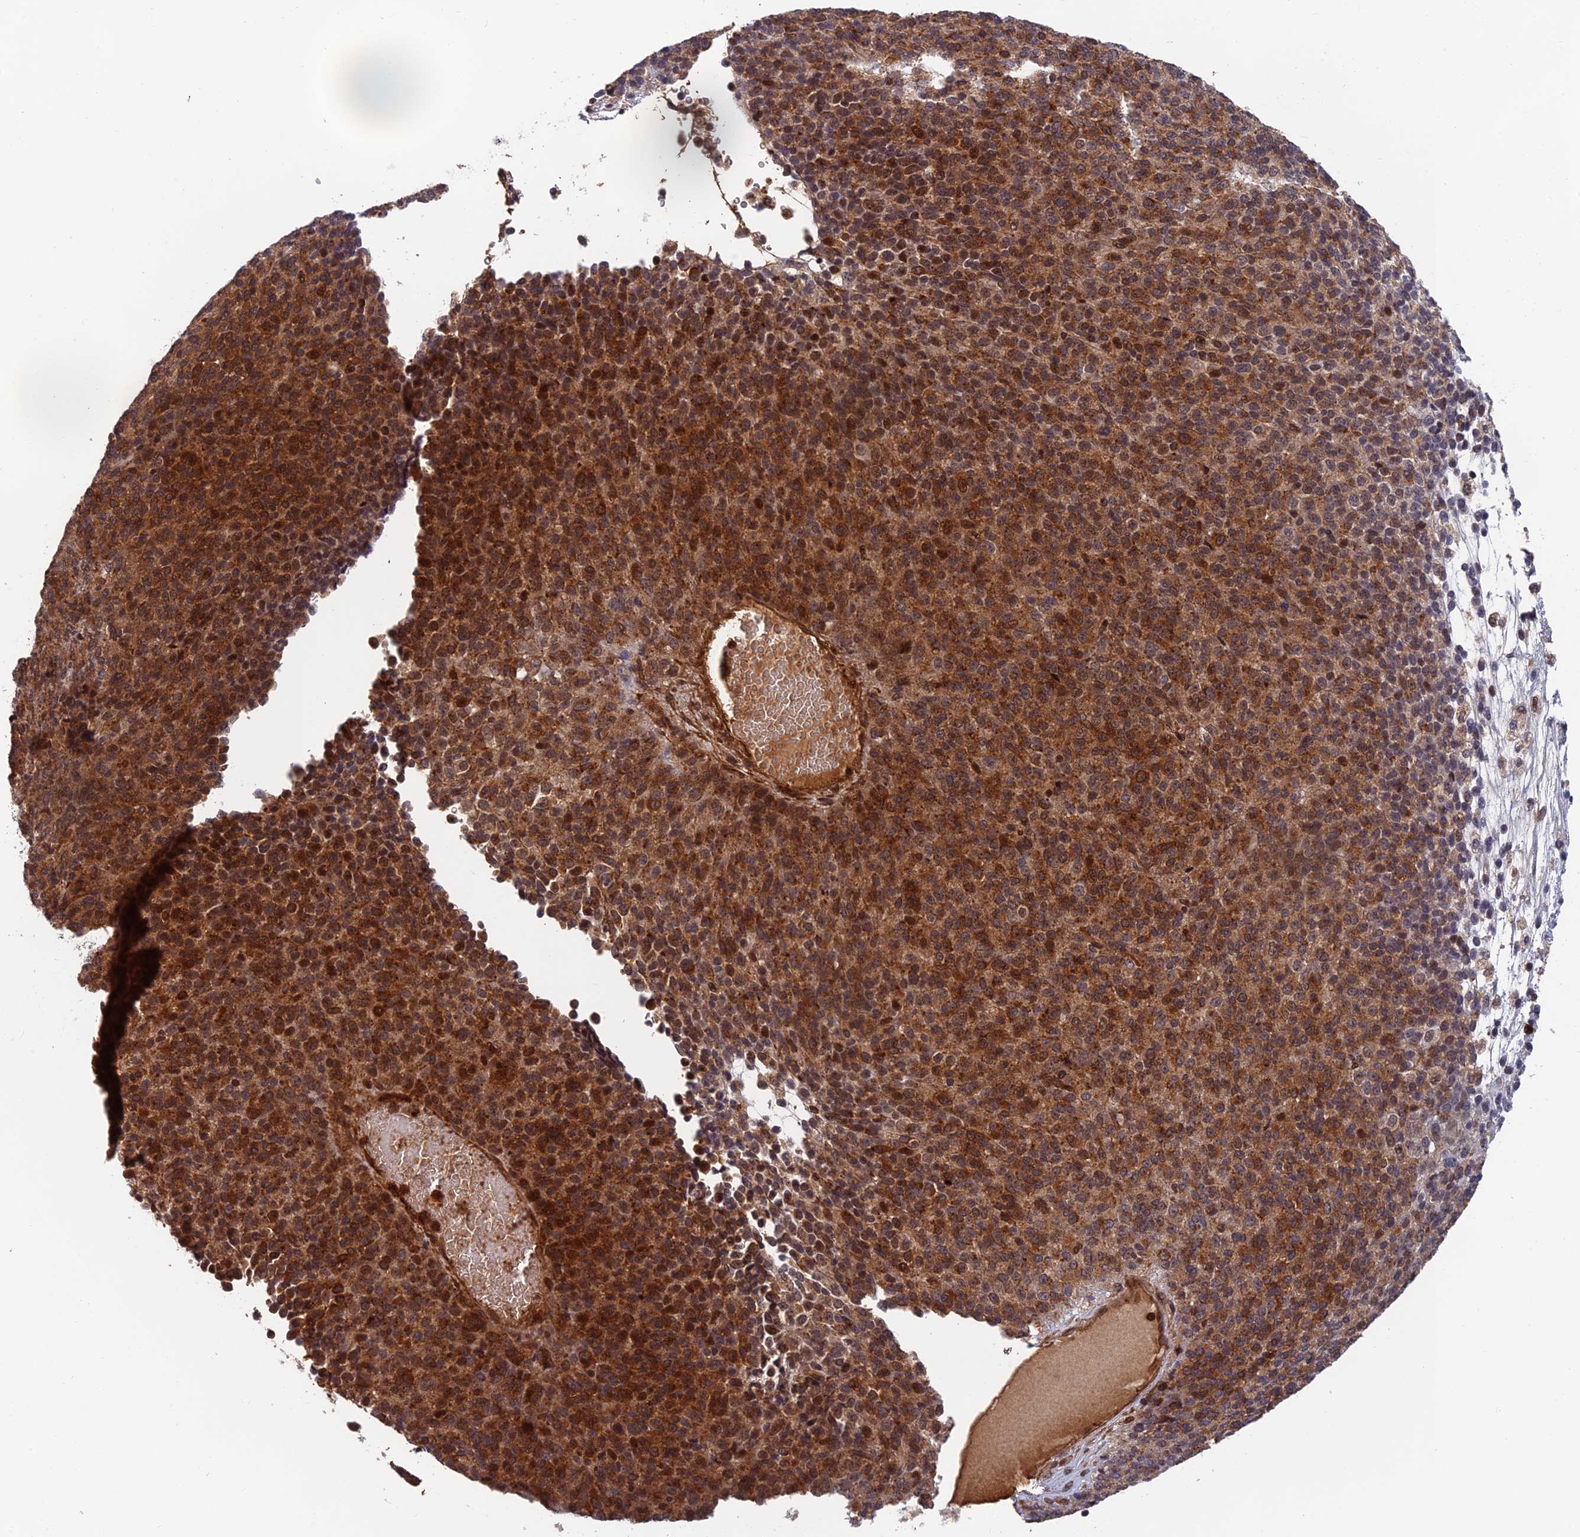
{"staining": {"intensity": "moderate", "quantity": "25%-75%", "location": "cytoplasmic/membranous"}, "tissue": "melanoma", "cell_type": "Tumor cells", "image_type": "cancer", "snomed": [{"axis": "morphology", "description": "Malignant melanoma, Metastatic site"}, {"axis": "topography", "description": "Brain"}], "caption": "The image displays a brown stain indicating the presence of a protein in the cytoplasmic/membranous of tumor cells in malignant melanoma (metastatic site). (Stains: DAB (3,3'-diaminobenzidine) in brown, nuclei in blue, Microscopy: brightfield microscopy at high magnification).", "gene": "OSBPL1A", "patient": {"sex": "female", "age": 56}}